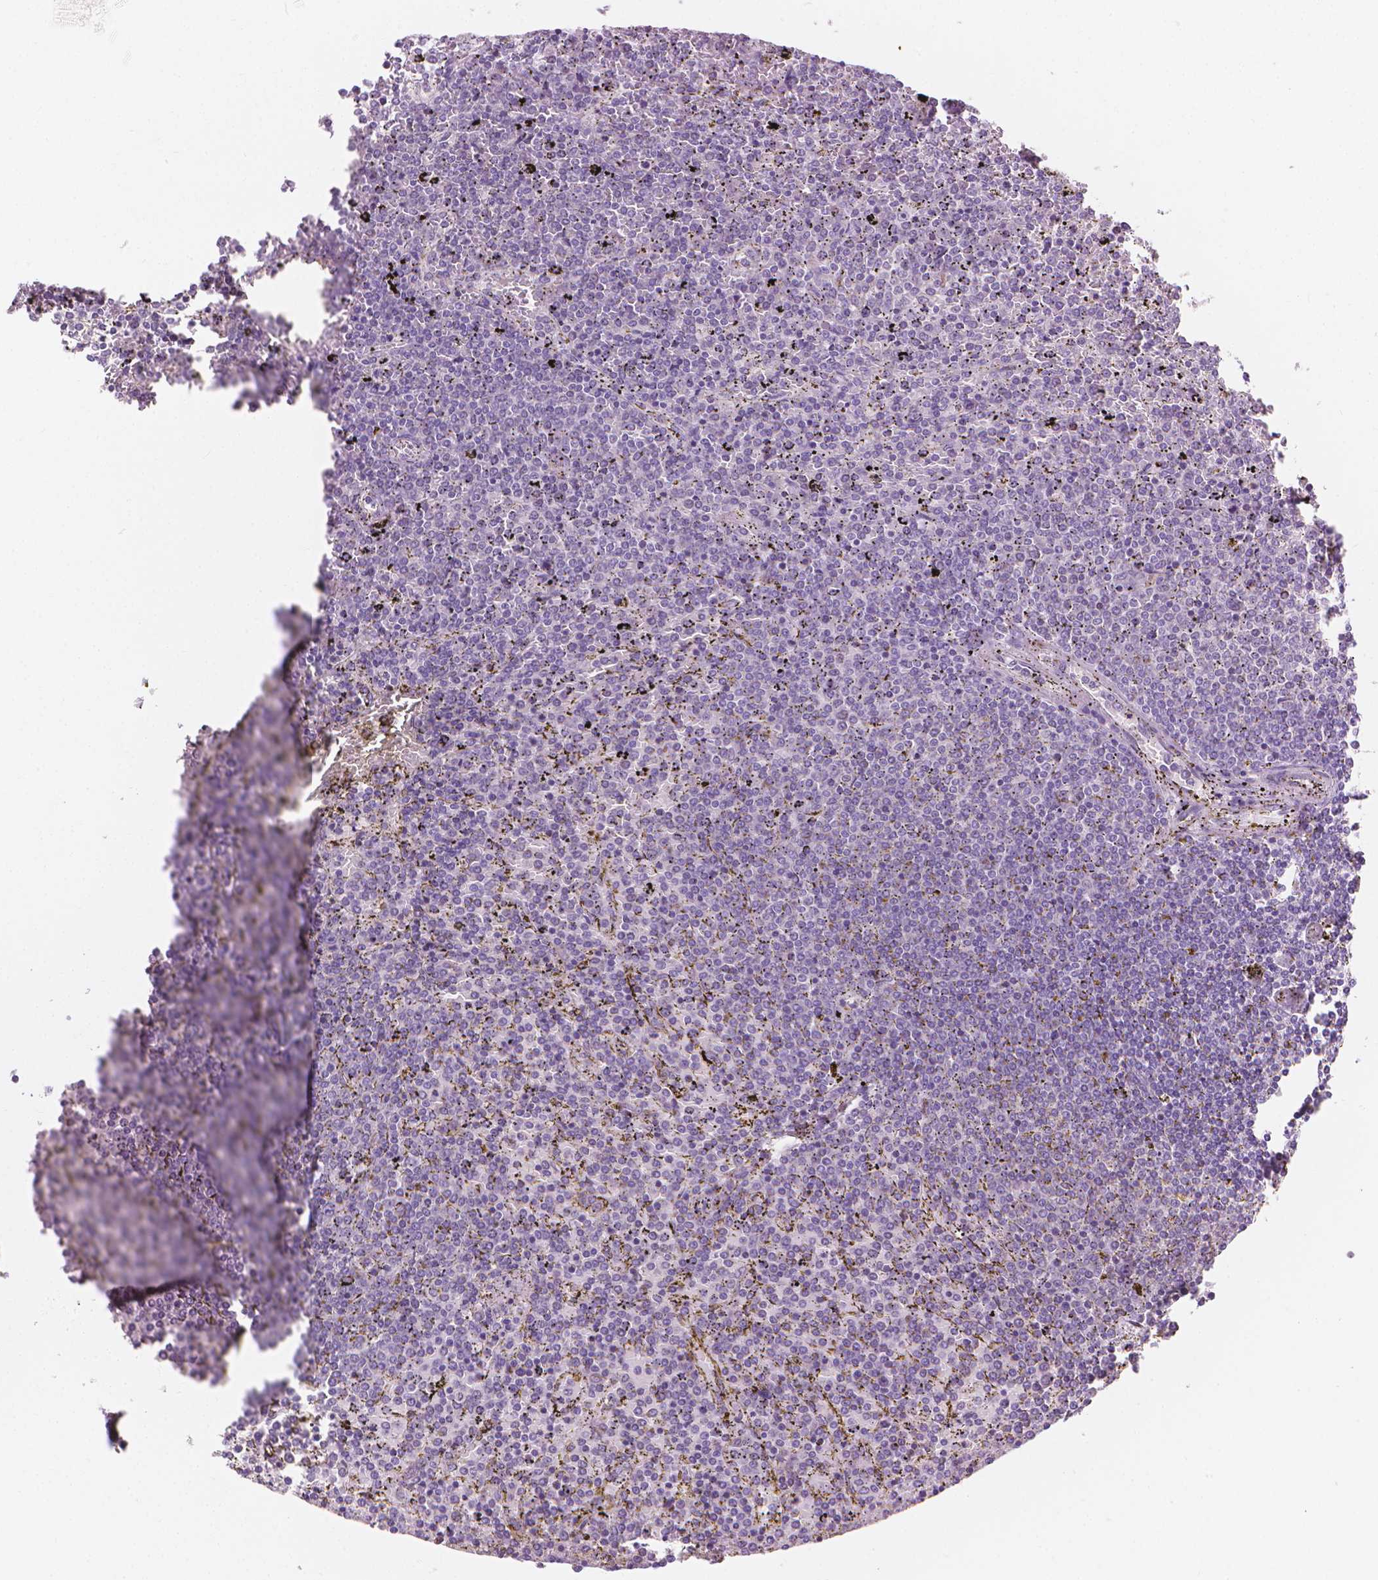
{"staining": {"intensity": "negative", "quantity": "none", "location": "none"}, "tissue": "lymphoma", "cell_type": "Tumor cells", "image_type": "cancer", "snomed": [{"axis": "morphology", "description": "Malignant lymphoma, non-Hodgkin's type, Low grade"}, {"axis": "topography", "description": "Spleen"}], "caption": "Micrograph shows no significant protein staining in tumor cells of lymphoma.", "gene": "CFAP126", "patient": {"sex": "female", "age": 77}}